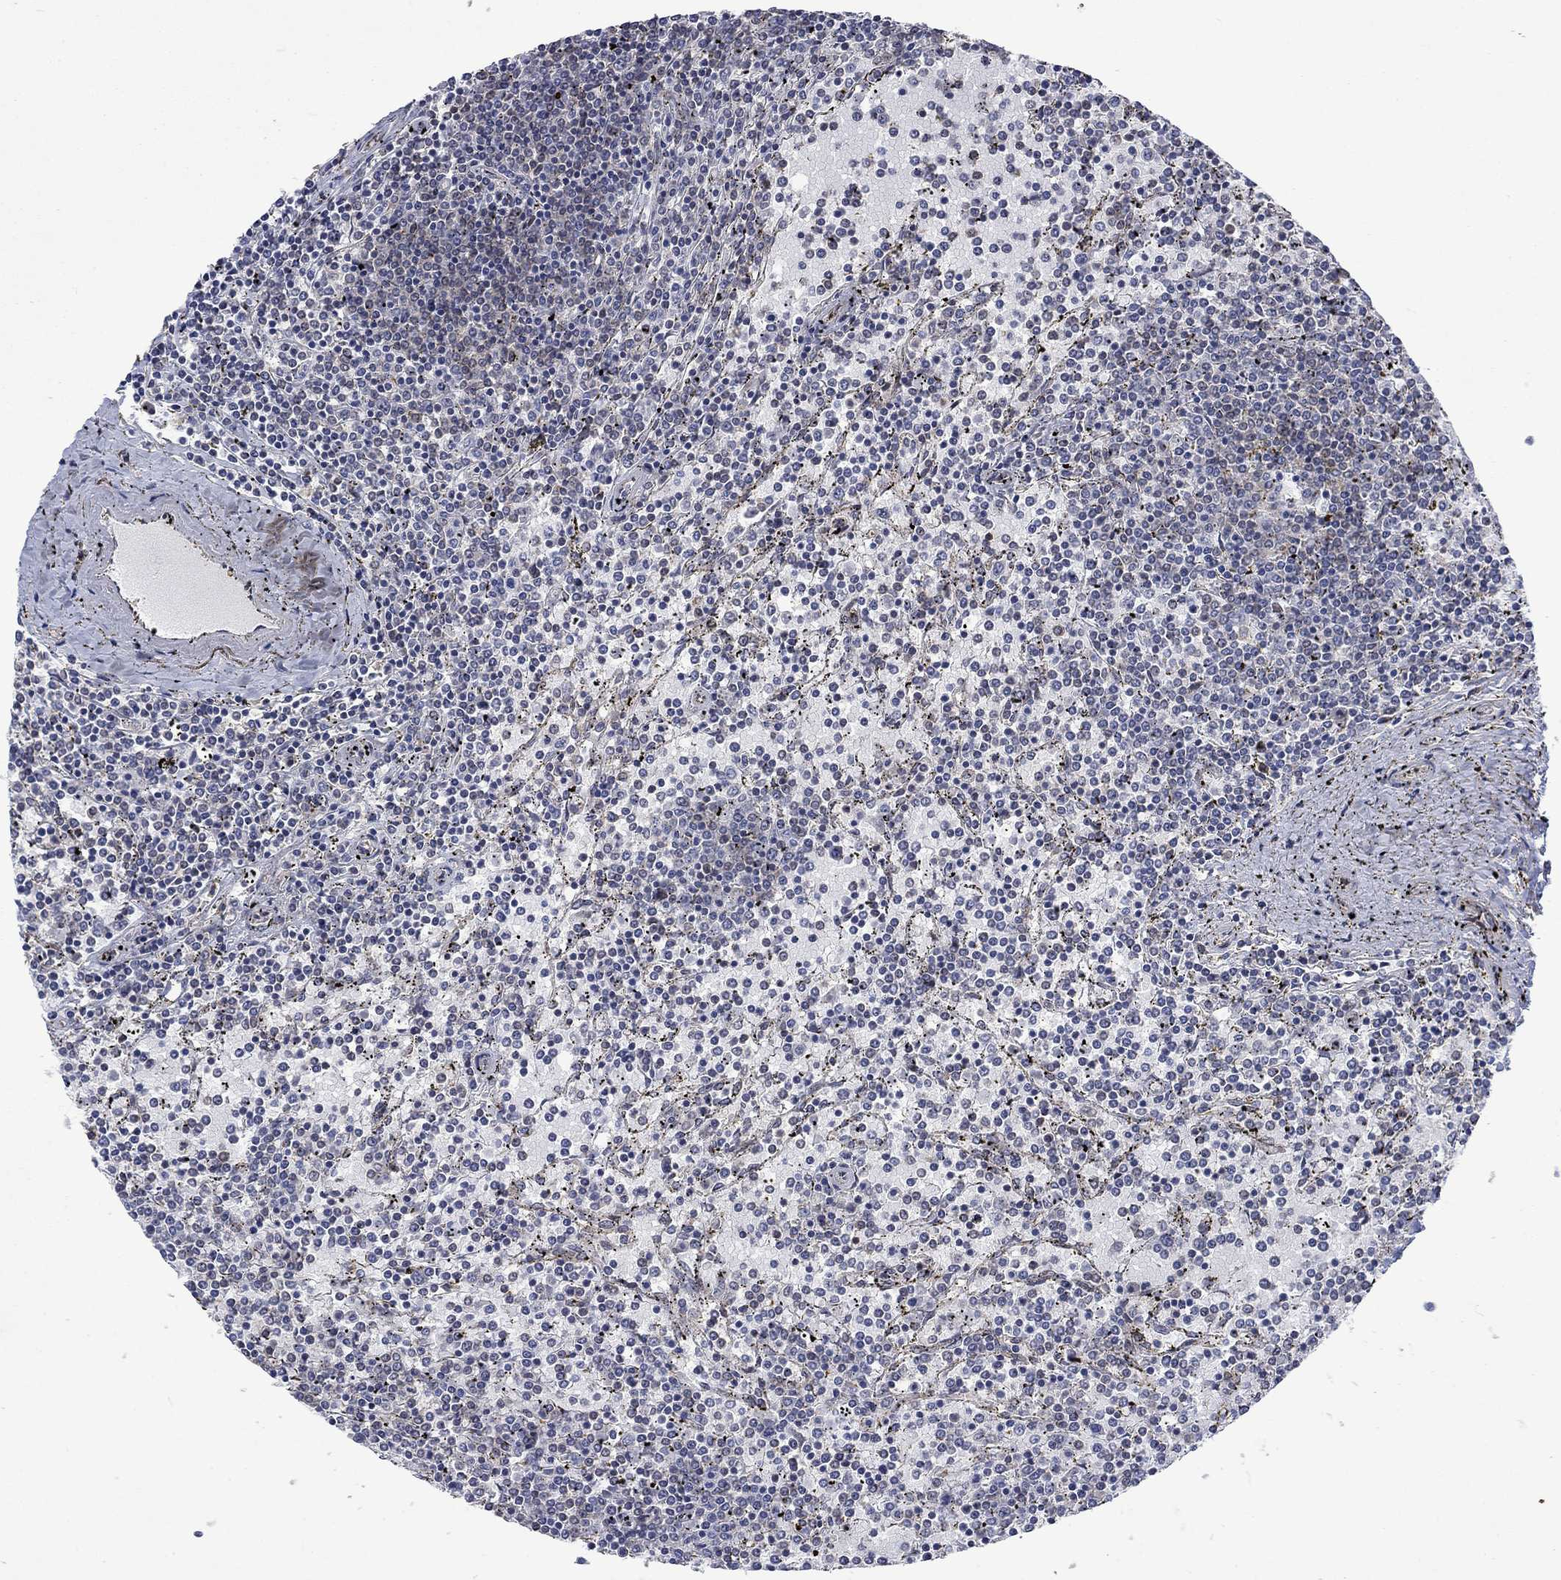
{"staining": {"intensity": "negative", "quantity": "none", "location": "none"}, "tissue": "lymphoma", "cell_type": "Tumor cells", "image_type": "cancer", "snomed": [{"axis": "morphology", "description": "Malignant lymphoma, non-Hodgkin's type, Low grade"}, {"axis": "topography", "description": "Spleen"}], "caption": "Tumor cells are negative for brown protein staining in malignant lymphoma, non-Hodgkin's type (low-grade). Nuclei are stained in blue.", "gene": "PPP1R9A", "patient": {"sex": "female", "age": 77}}